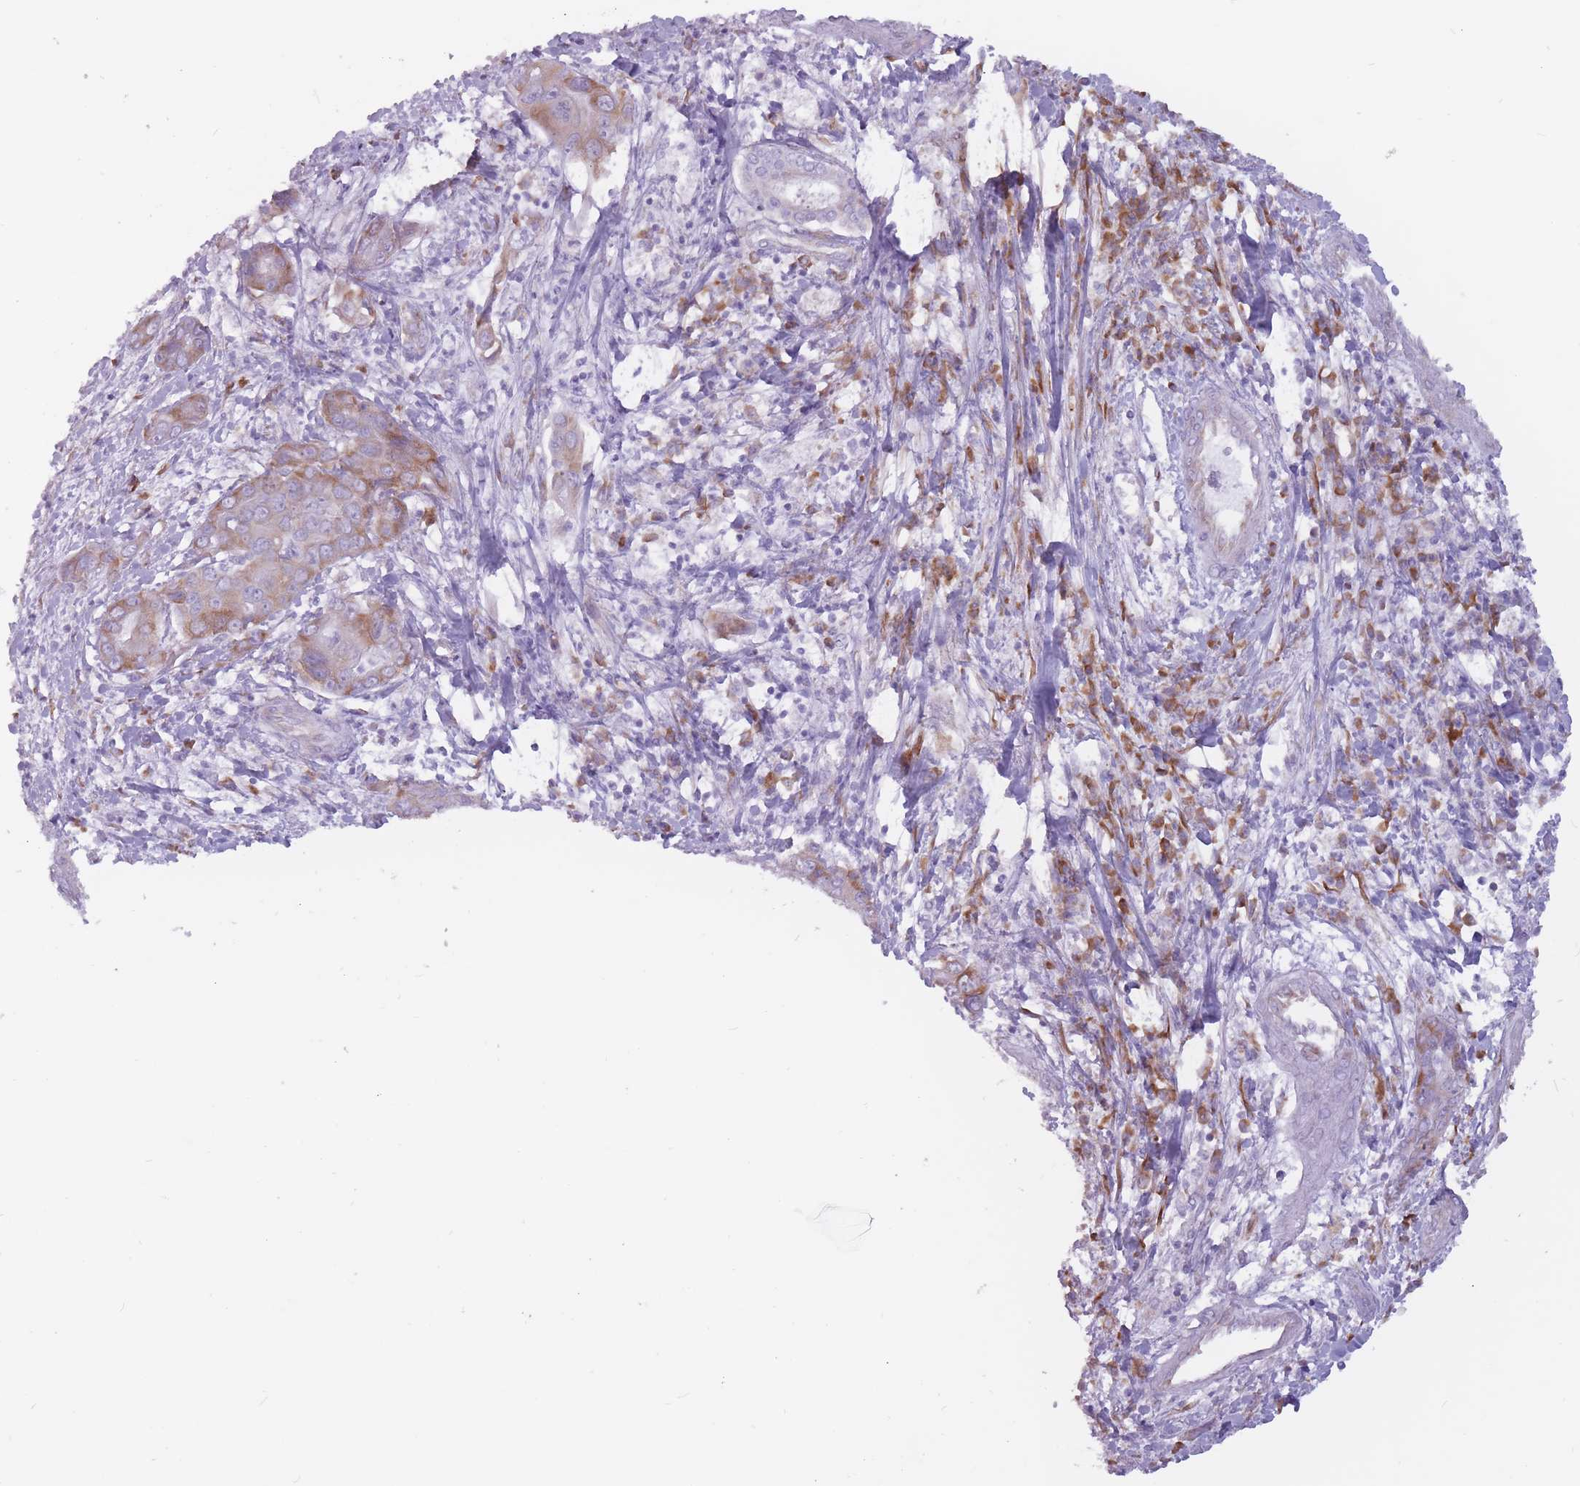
{"staining": {"intensity": "moderate", "quantity": "25%-75%", "location": "cytoplasmic/membranous"}, "tissue": "liver cancer", "cell_type": "Tumor cells", "image_type": "cancer", "snomed": [{"axis": "morphology", "description": "Cholangiocarcinoma"}, {"axis": "topography", "description": "Liver"}], "caption": "Tumor cells display medium levels of moderate cytoplasmic/membranous expression in about 25%-75% of cells in liver cancer.", "gene": "RPL18", "patient": {"sex": "male", "age": 67}}